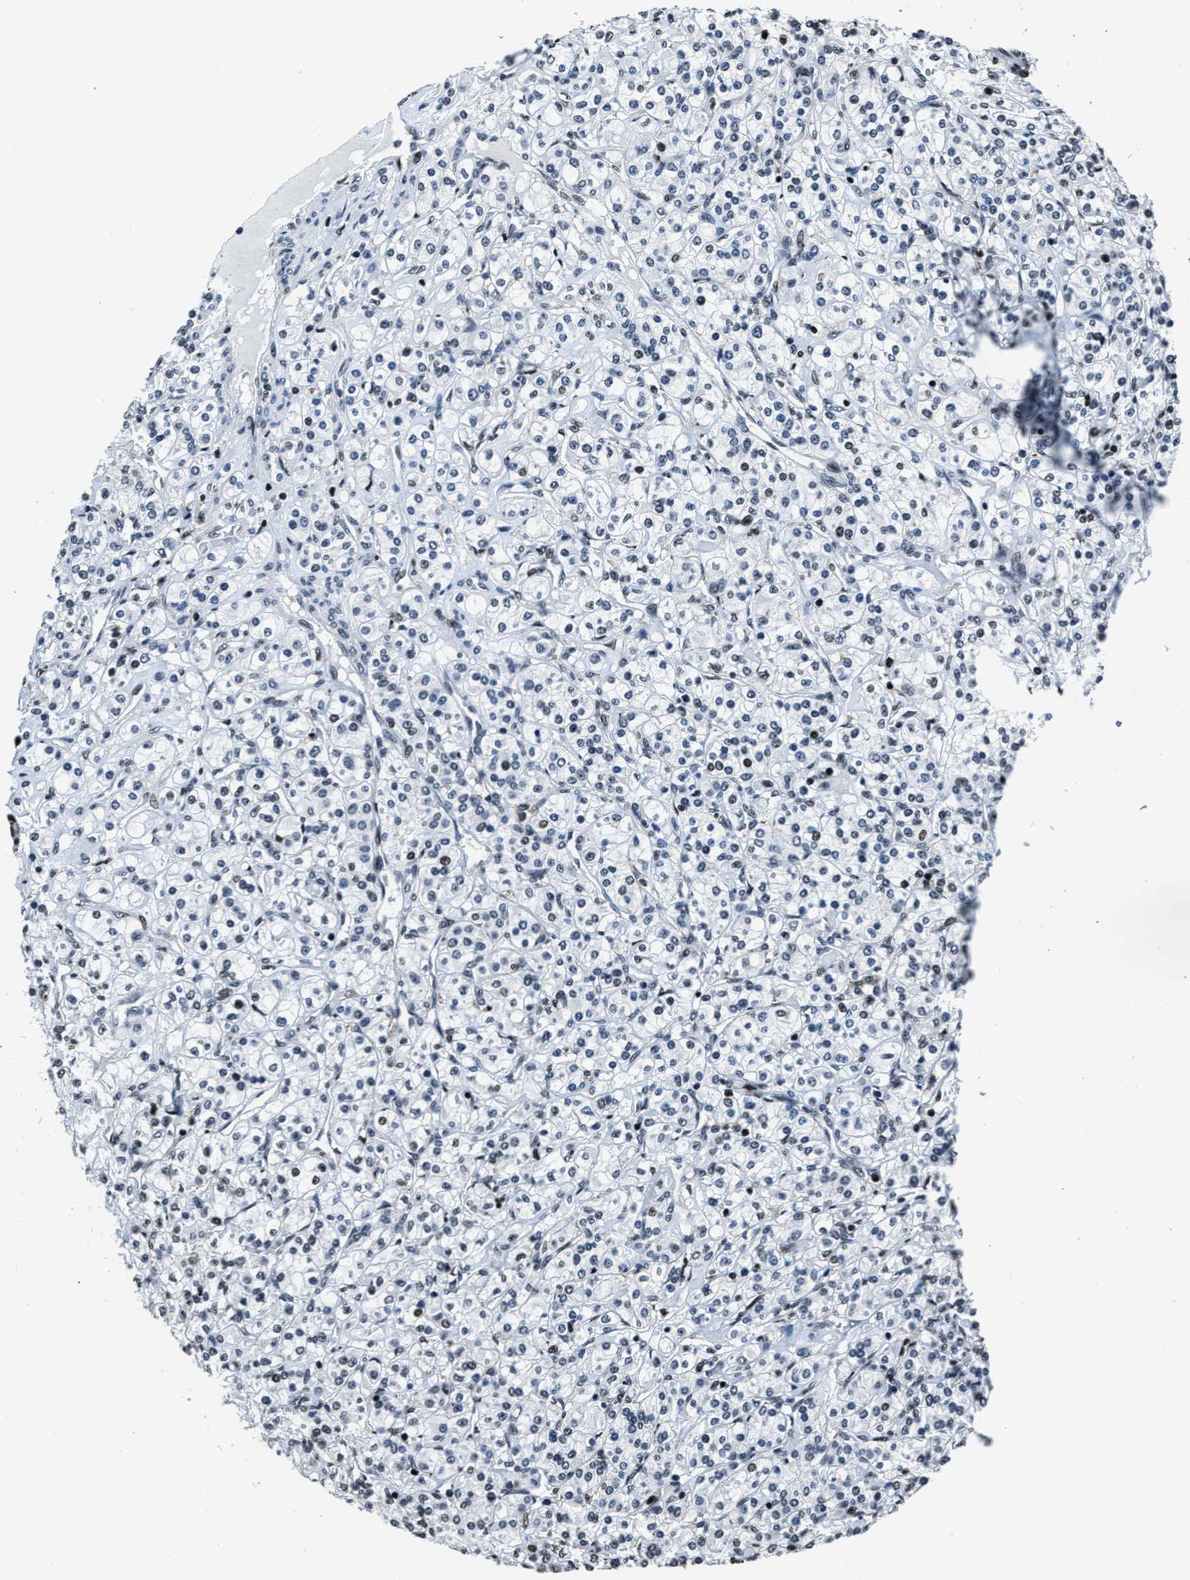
{"staining": {"intensity": "weak", "quantity": "<25%", "location": "nuclear"}, "tissue": "renal cancer", "cell_type": "Tumor cells", "image_type": "cancer", "snomed": [{"axis": "morphology", "description": "Adenocarcinoma, NOS"}, {"axis": "topography", "description": "Kidney"}], "caption": "An immunohistochemistry (IHC) histopathology image of adenocarcinoma (renal) is shown. There is no staining in tumor cells of adenocarcinoma (renal).", "gene": "PPIE", "patient": {"sex": "male", "age": 77}}